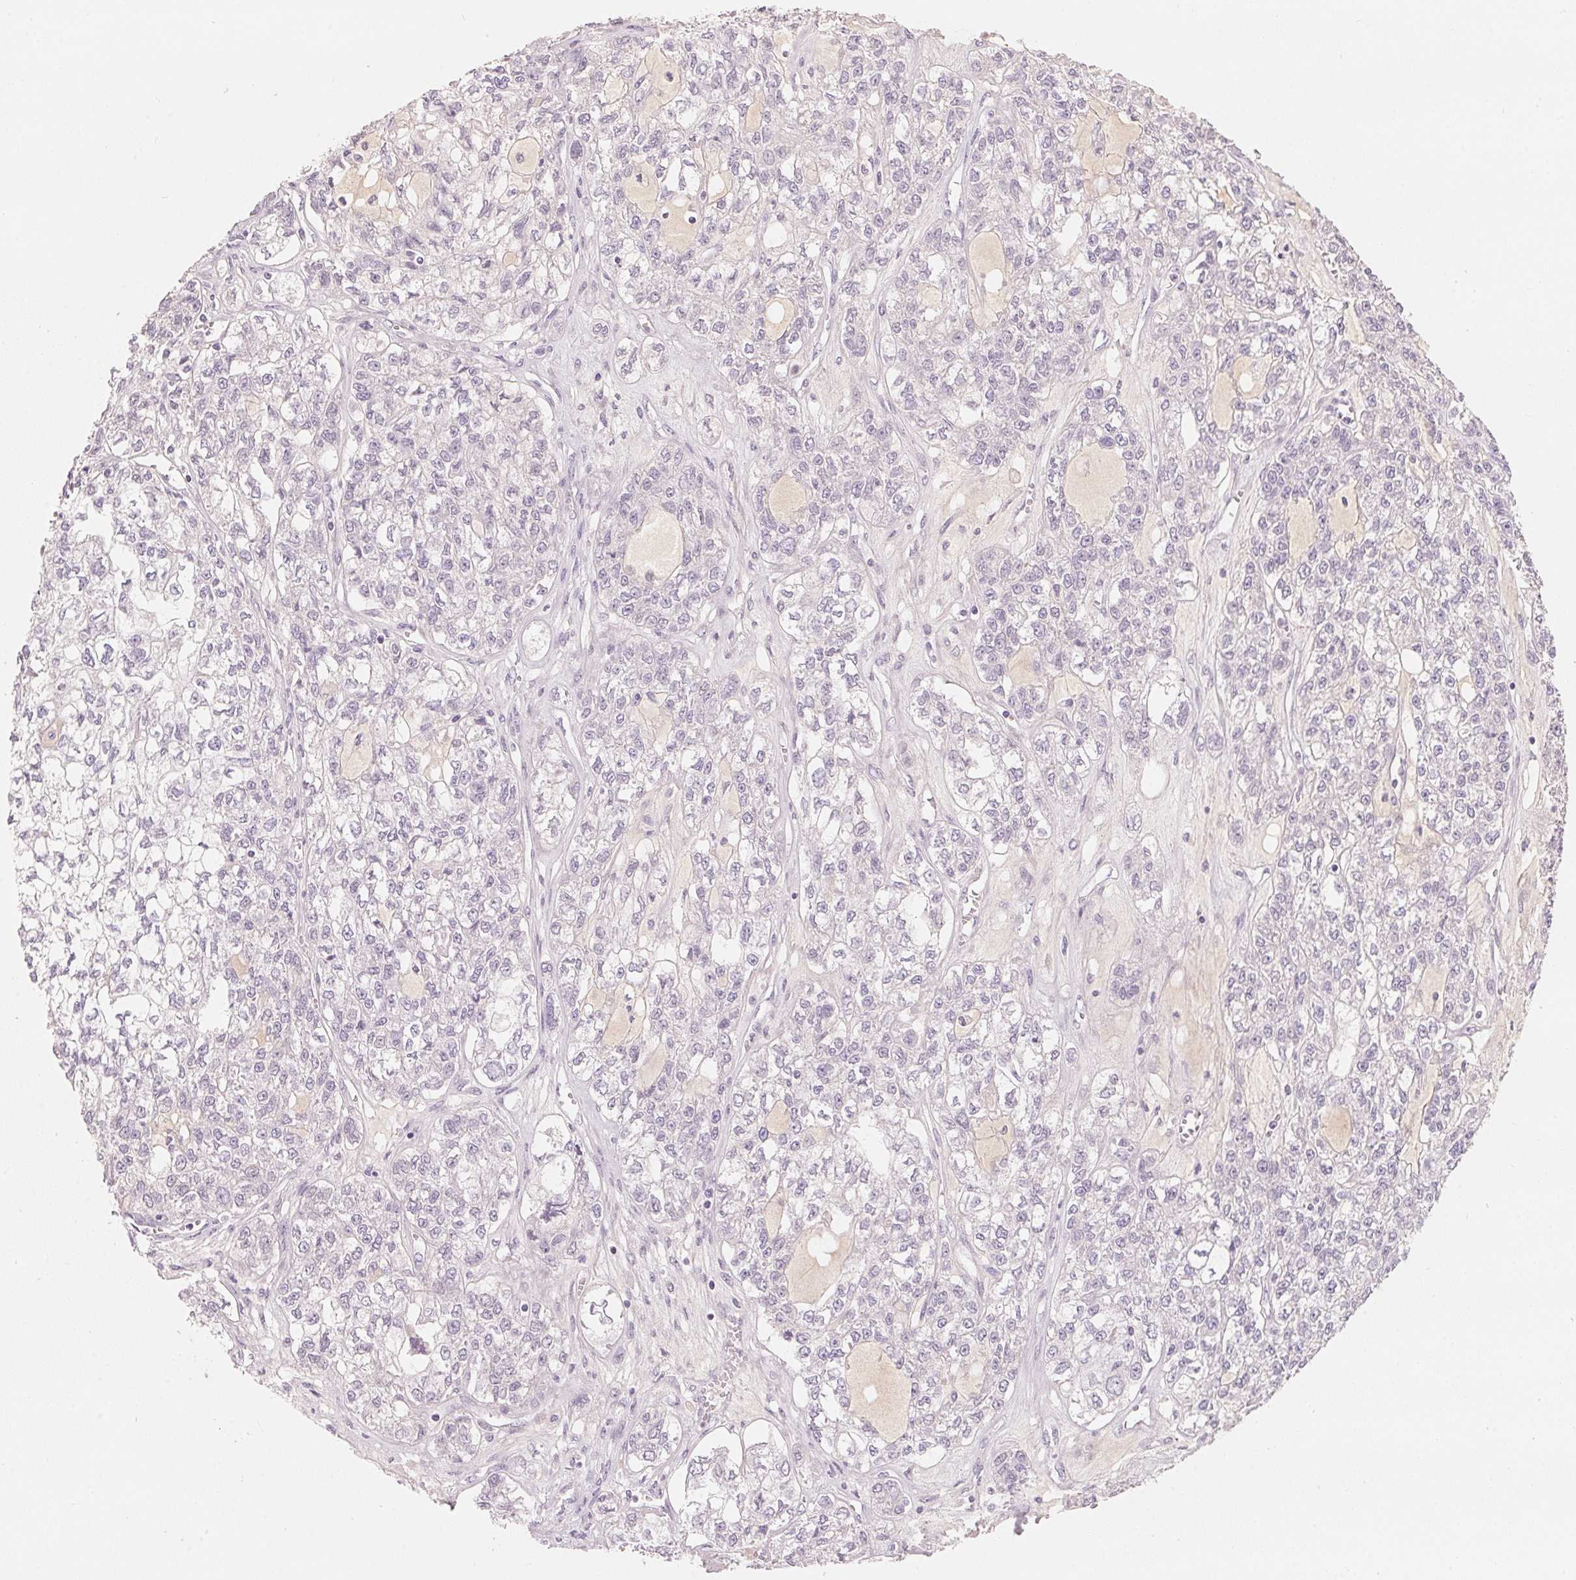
{"staining": {"intensity": "negative", "quantity": "none", "location": "none"}, "tissue": "ovarian cancer", "cell_type": "Tumor cells", "image_type": "cancer", "snomed": [{"axis": "morphology", "description": "Carcinoma, endometroid"}, {"axis": "topography", "description": "Ovary"}], "caption": "High power microscopy micrograph of an immunohistochemistry (IHC) photomicrograph of ovarian endometroid carcinoma, revealing no significant positivity in tumor cells.", "gene": "CFHR2", "patient": {"sex": "female", "age": 64}}